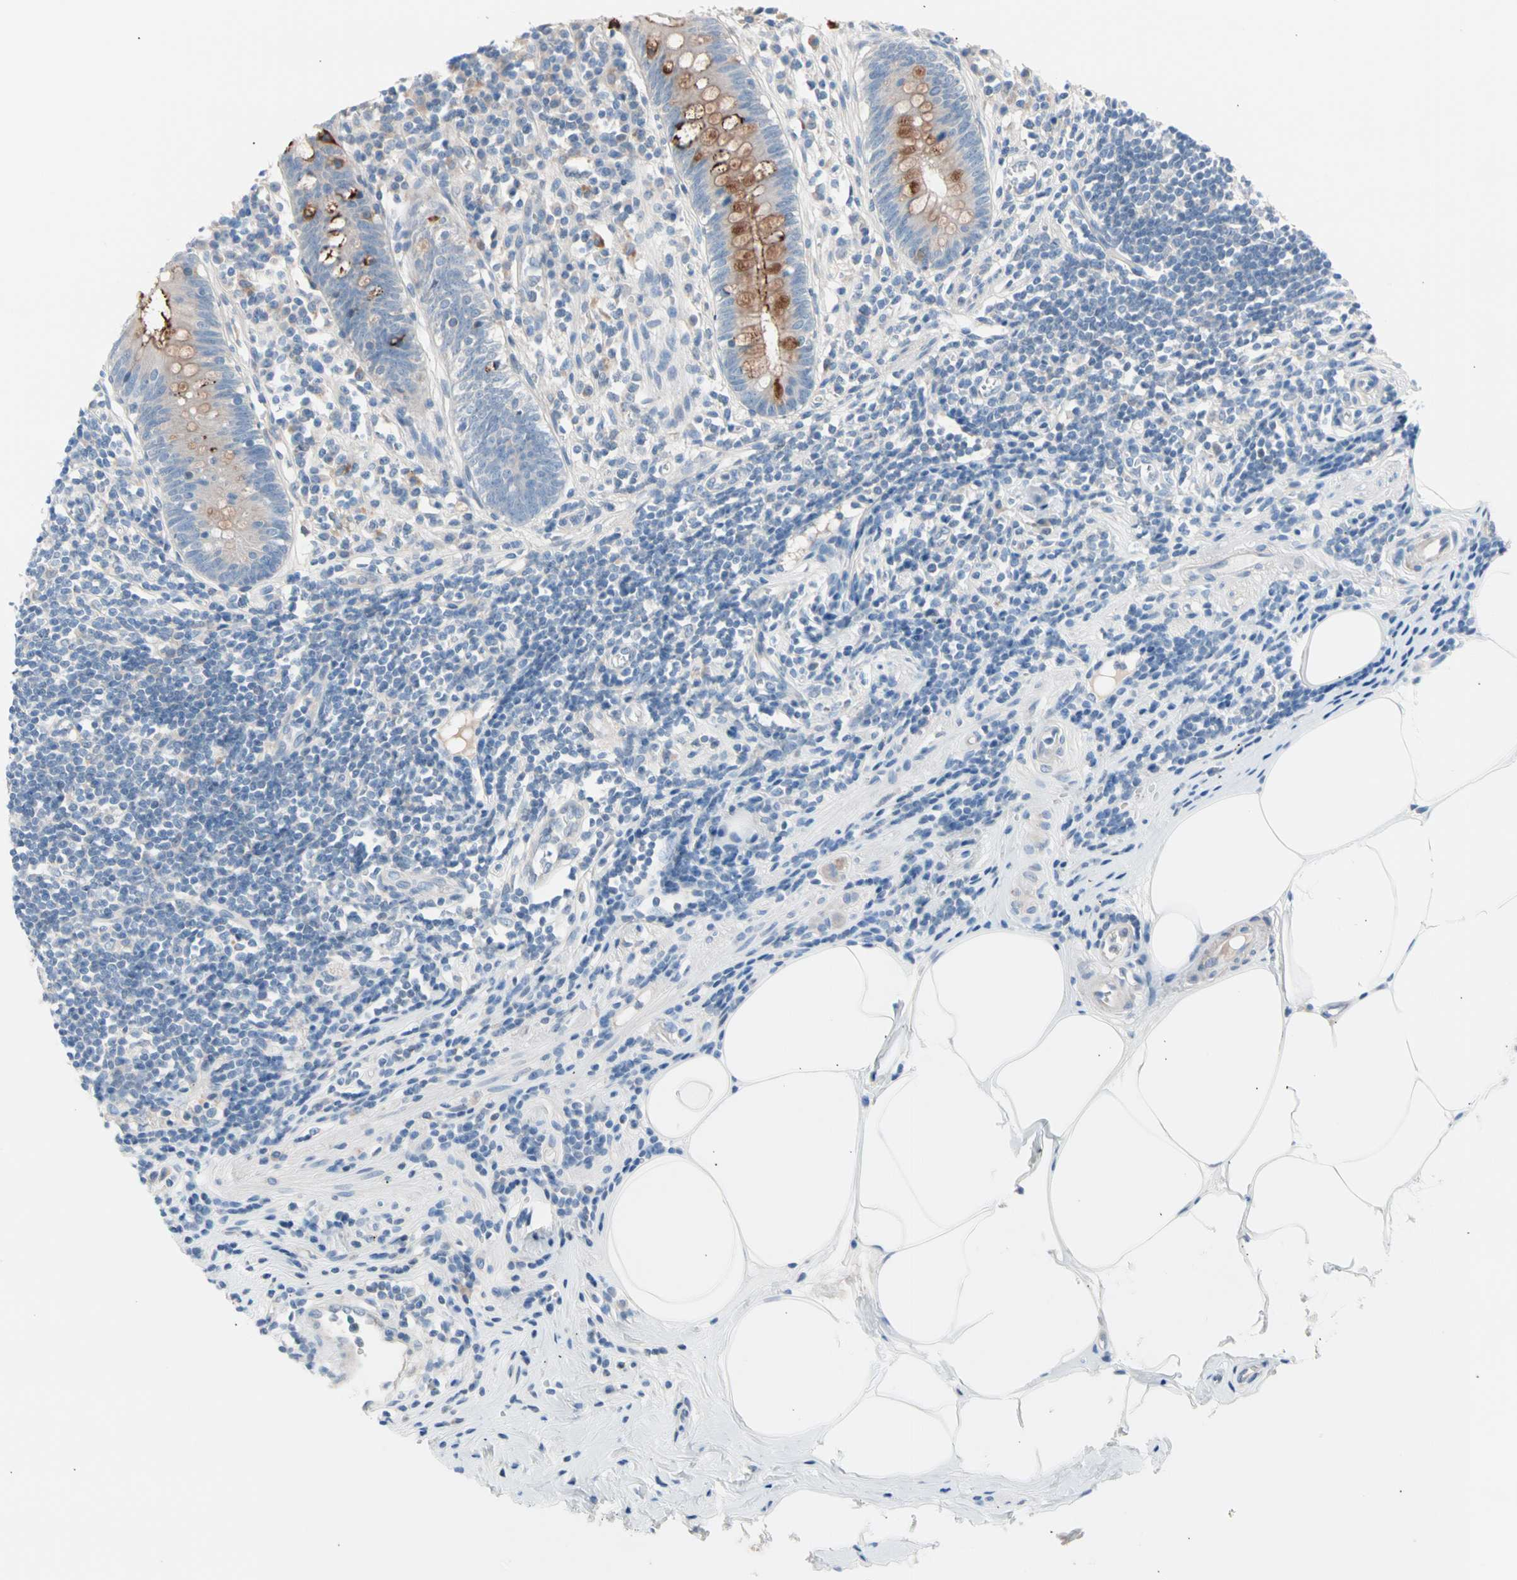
{"staining": {"intensity": "moderate", "quantity": "<25%", "location": "cytoplasmic/membranous"}, "tissue": "appendix", "cell_type": "Glandular cells", "image_type": "normal", "snomed": [{"axis": "morphology", "description": "Normal tissue, NOS"}, {"axis": "topography", "description": "Appendix"}], "caption": "Immunohistochemistry (DAB (3,3'-diaminobenzidine)) staining of benign human appendix displays moderate cytoplasmic/membranous protein positivity in approximately <25% of glandular cells. The staining was performed using DAB, with brown indicating positive protein expression. Nuclei are stained blue with hematoxylin.", "gene": "CASQ1", "patient": {"sex": "female", "age": 50}}